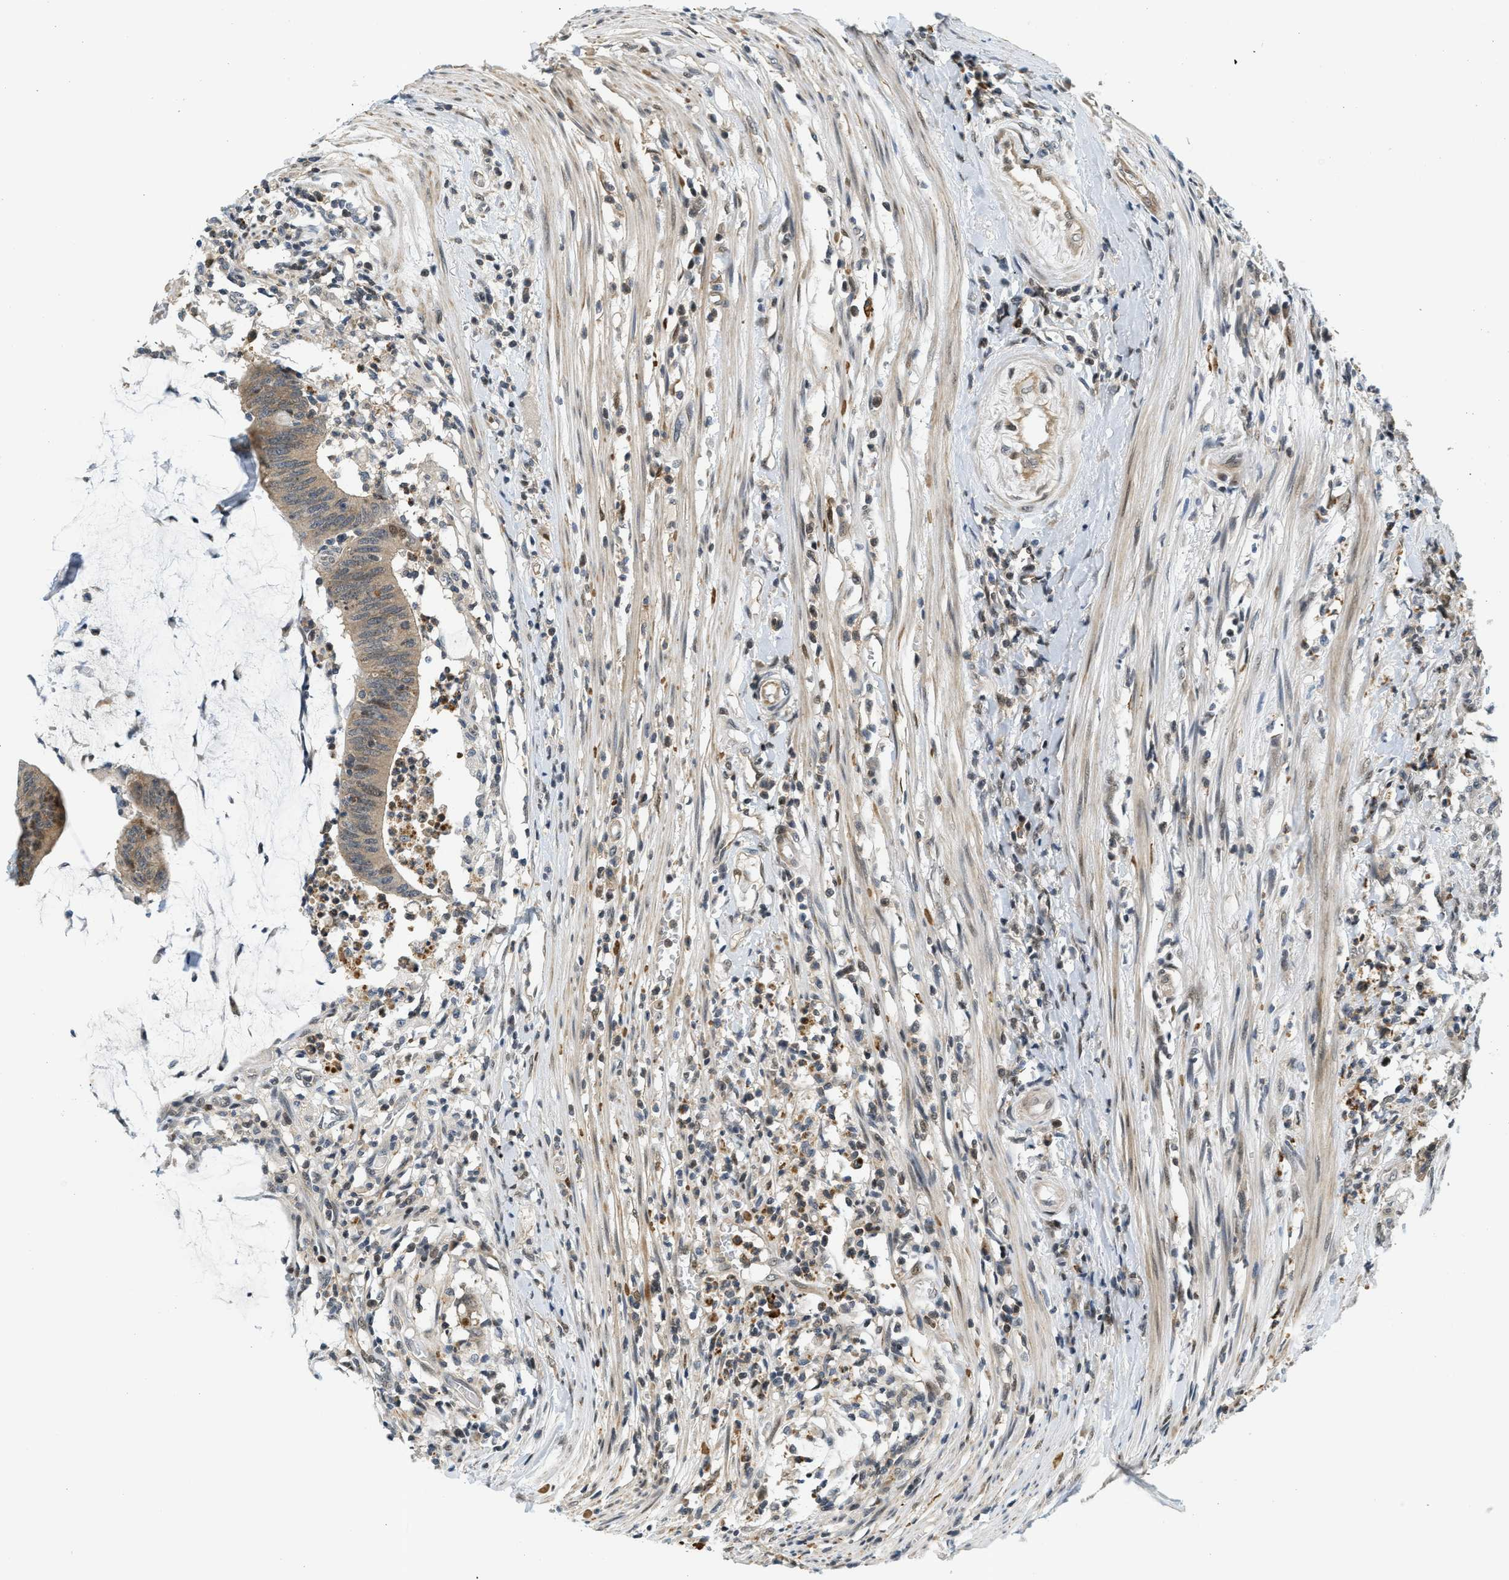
{"staining": {"intensity": "weak", "quantity": ">75%", "location": "cytoplasmic/membranous"}, "tissue": "colorectal cancer", "cell_type": "Tumor cells", "image_type": "cancer", "snomed": [{"axis": "morphology", "description": "Adenocarcinoma, NOS"}, {"axis": "topography", "description": "Rectum"}], "caption": "A low amount of weak cytoplasmic/membranous expression is identified in about >75% of tumor cells in colorectal cancer tissue.", "gene": "KMT2A", "patient": {"sex": "female", "age": 66}}